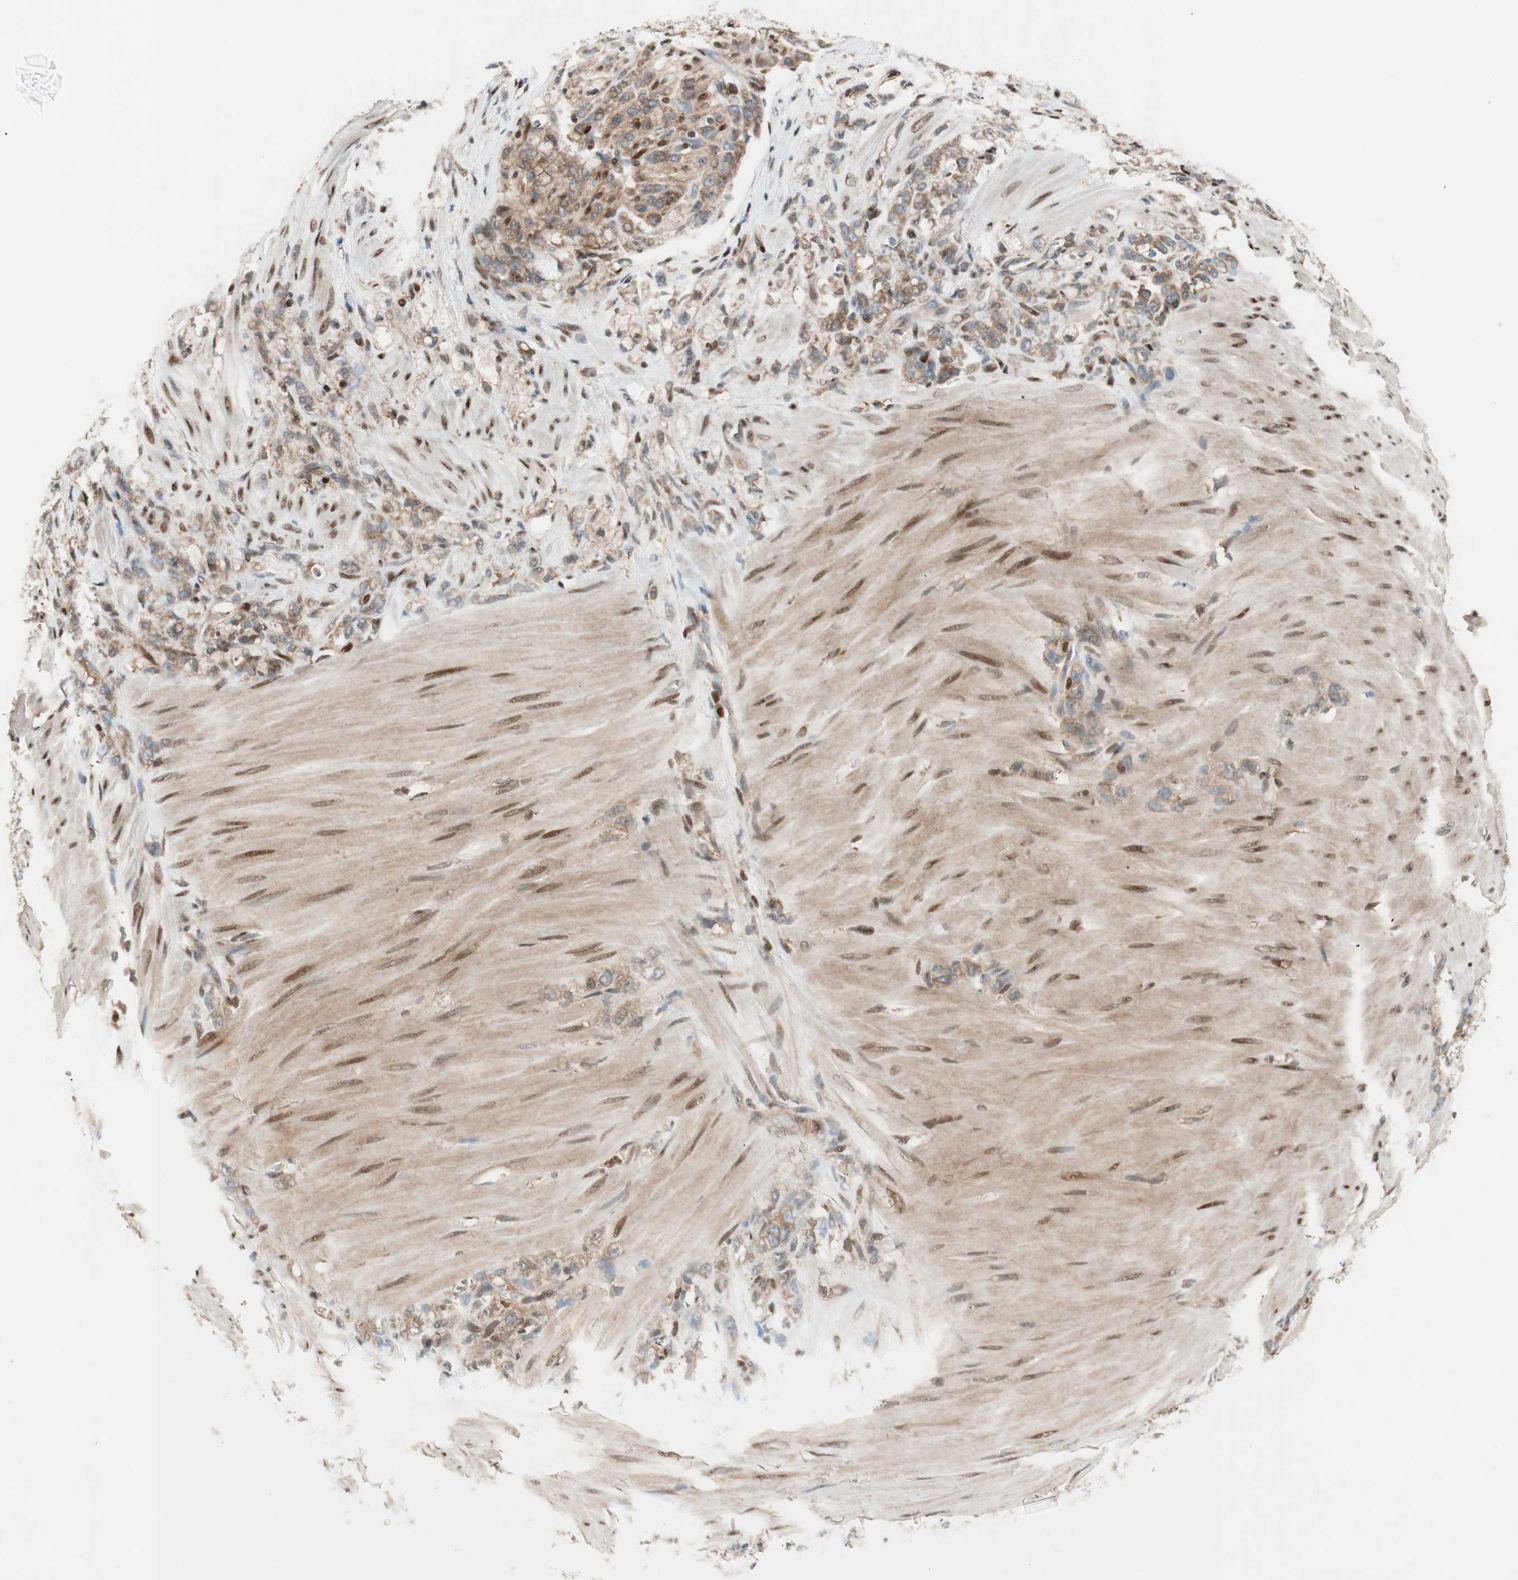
{"staining": {"intensity": "moderate", "quantity": ">75%", "location": "cytoplasmic/membranous"}, "tissue": "stomach cancer", "cell_type": "Tumor cells", "image_type": "cancer", "snomed": [{"axis": "morphology", "description": "Adenocarcinoma, NOS"}, {"axis": "topography", "description": "Stomach"}], "caption": "Adenocarcinoma (stomach) stained with a brown dye demonstrates moderate cytoplasmic/membranous positive expression in approximately >75% of tumor cells.", "gene": "BIN1", "patient": {"sex": "male", "age": 82}}